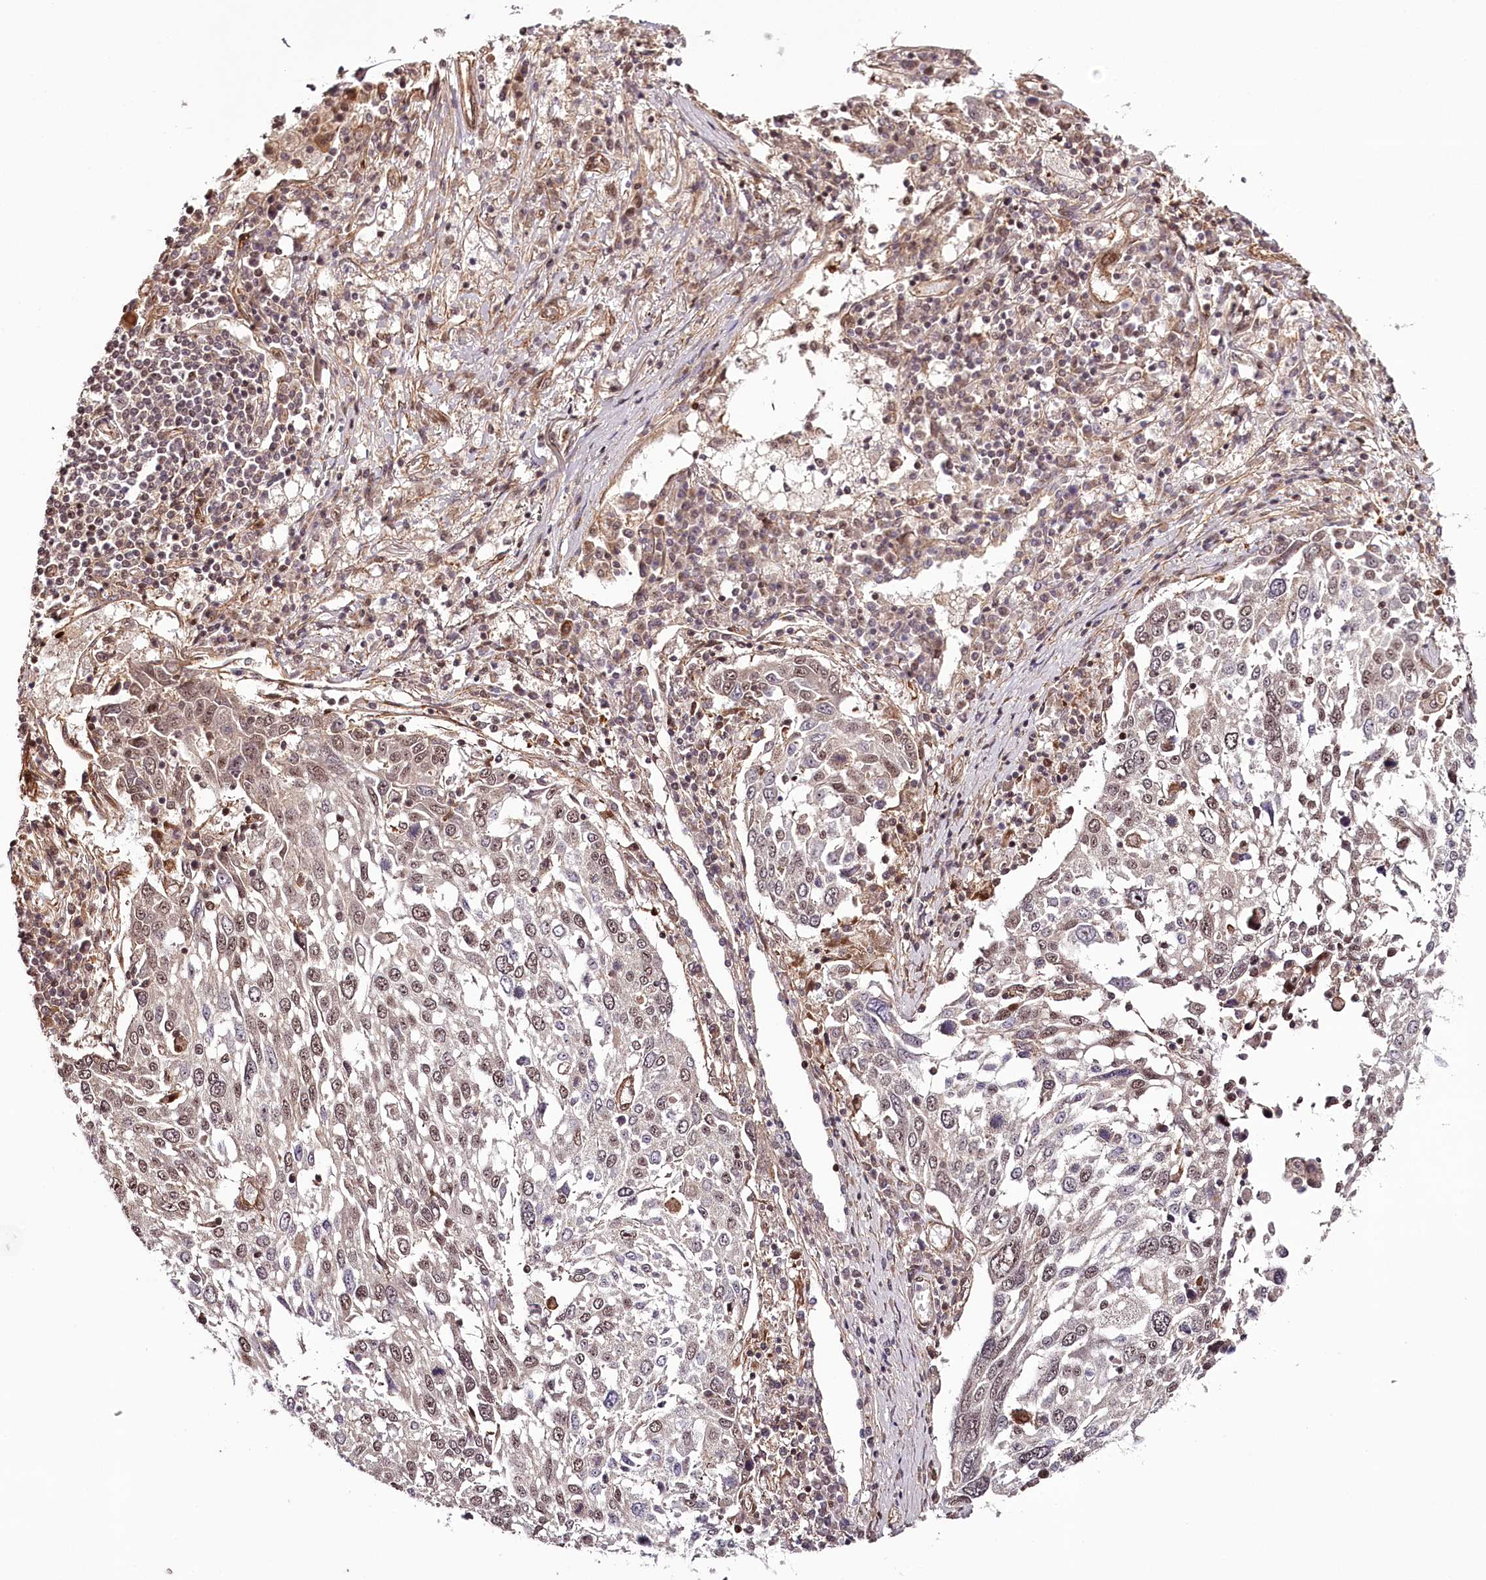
{"staining": {"intensity": "moderate", "quantity": "25%-75%", "location": "nuclear"}, "tissue": "lung cancer", "cell_type": "Tumor cells", "image_type": "cancer", "snomed": [{"axis": "morphology", "description": "Squamous cell carcinoma, NOS"}, {"axis": "topography", "description": "Lung"}], "caption": "High-magnification brightfield microscopy of lung squamous cell carcinoma stained with DAB (brown) and counterstained with hematoxylin (blue). tumor cells exhibit moderate nuclear staining is identified in about25%-75% of cells.", "gene": "TTC33", "patient": {"sex": "male", "age": 65}}